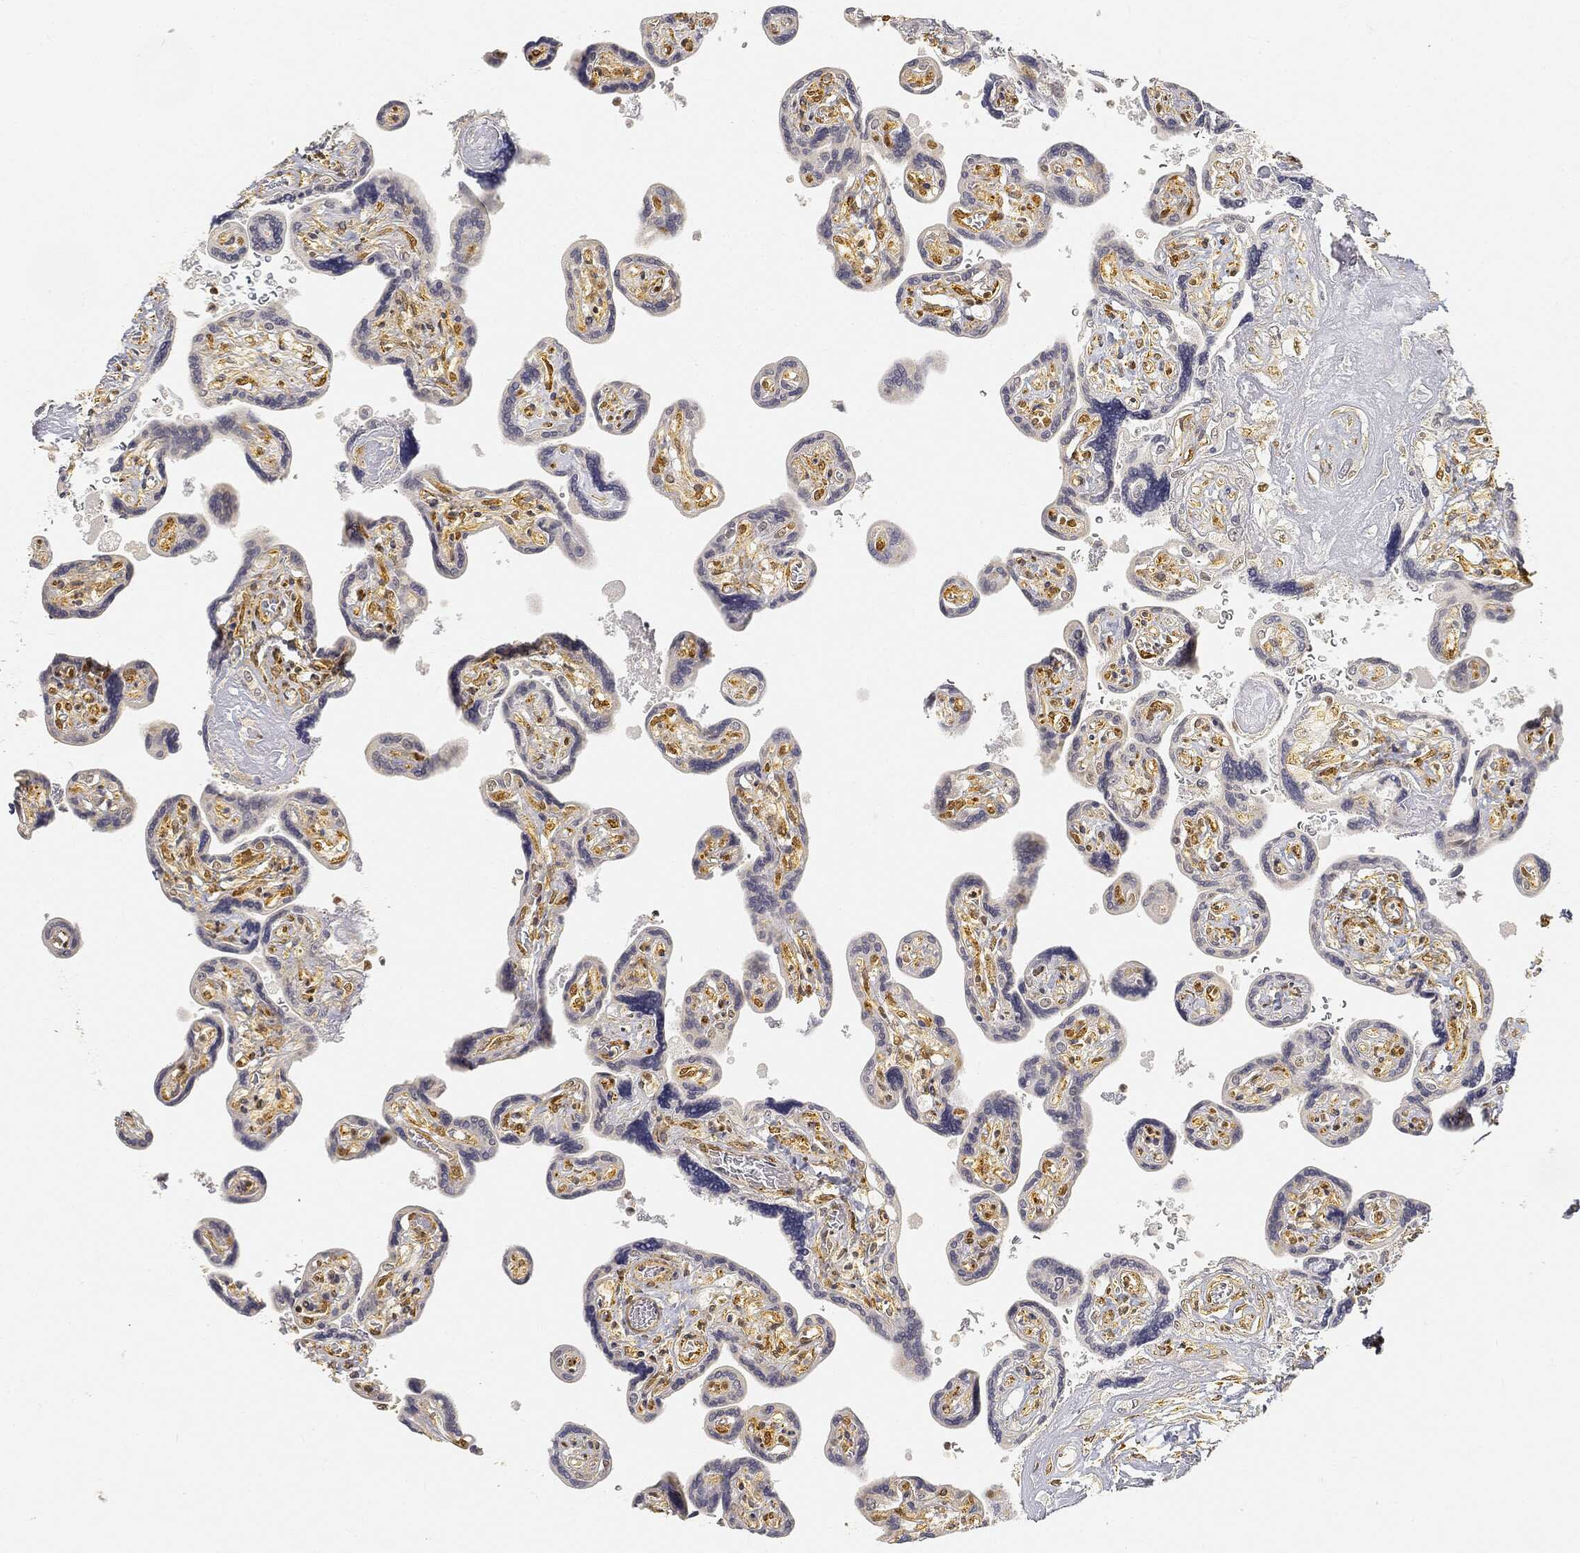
{"staining": {"intensity": "strong", "quantity": ">75%", "location": "nuclear"}, "tissue": "placenta", "cell_type": "Decidual cells", "image_type": "normal", "snomed": [{"axis": "morphology", "description": "Normal tissue, NOS"}, {"axis": "topography", "description": "Placenta"}], "caption": "High-magnification brightfield microscopy of unremarkable placenta stained with DAB (brown) and counterstained with hematoxylin (blue). decidual cells exhibit strong nuclear staining is present in approximately>75% of cells. The protein is shown in brown color, while the nuclei are stained blue.", "gene": "RSRC2", "patient": {"sex": "female", "age": 32}}